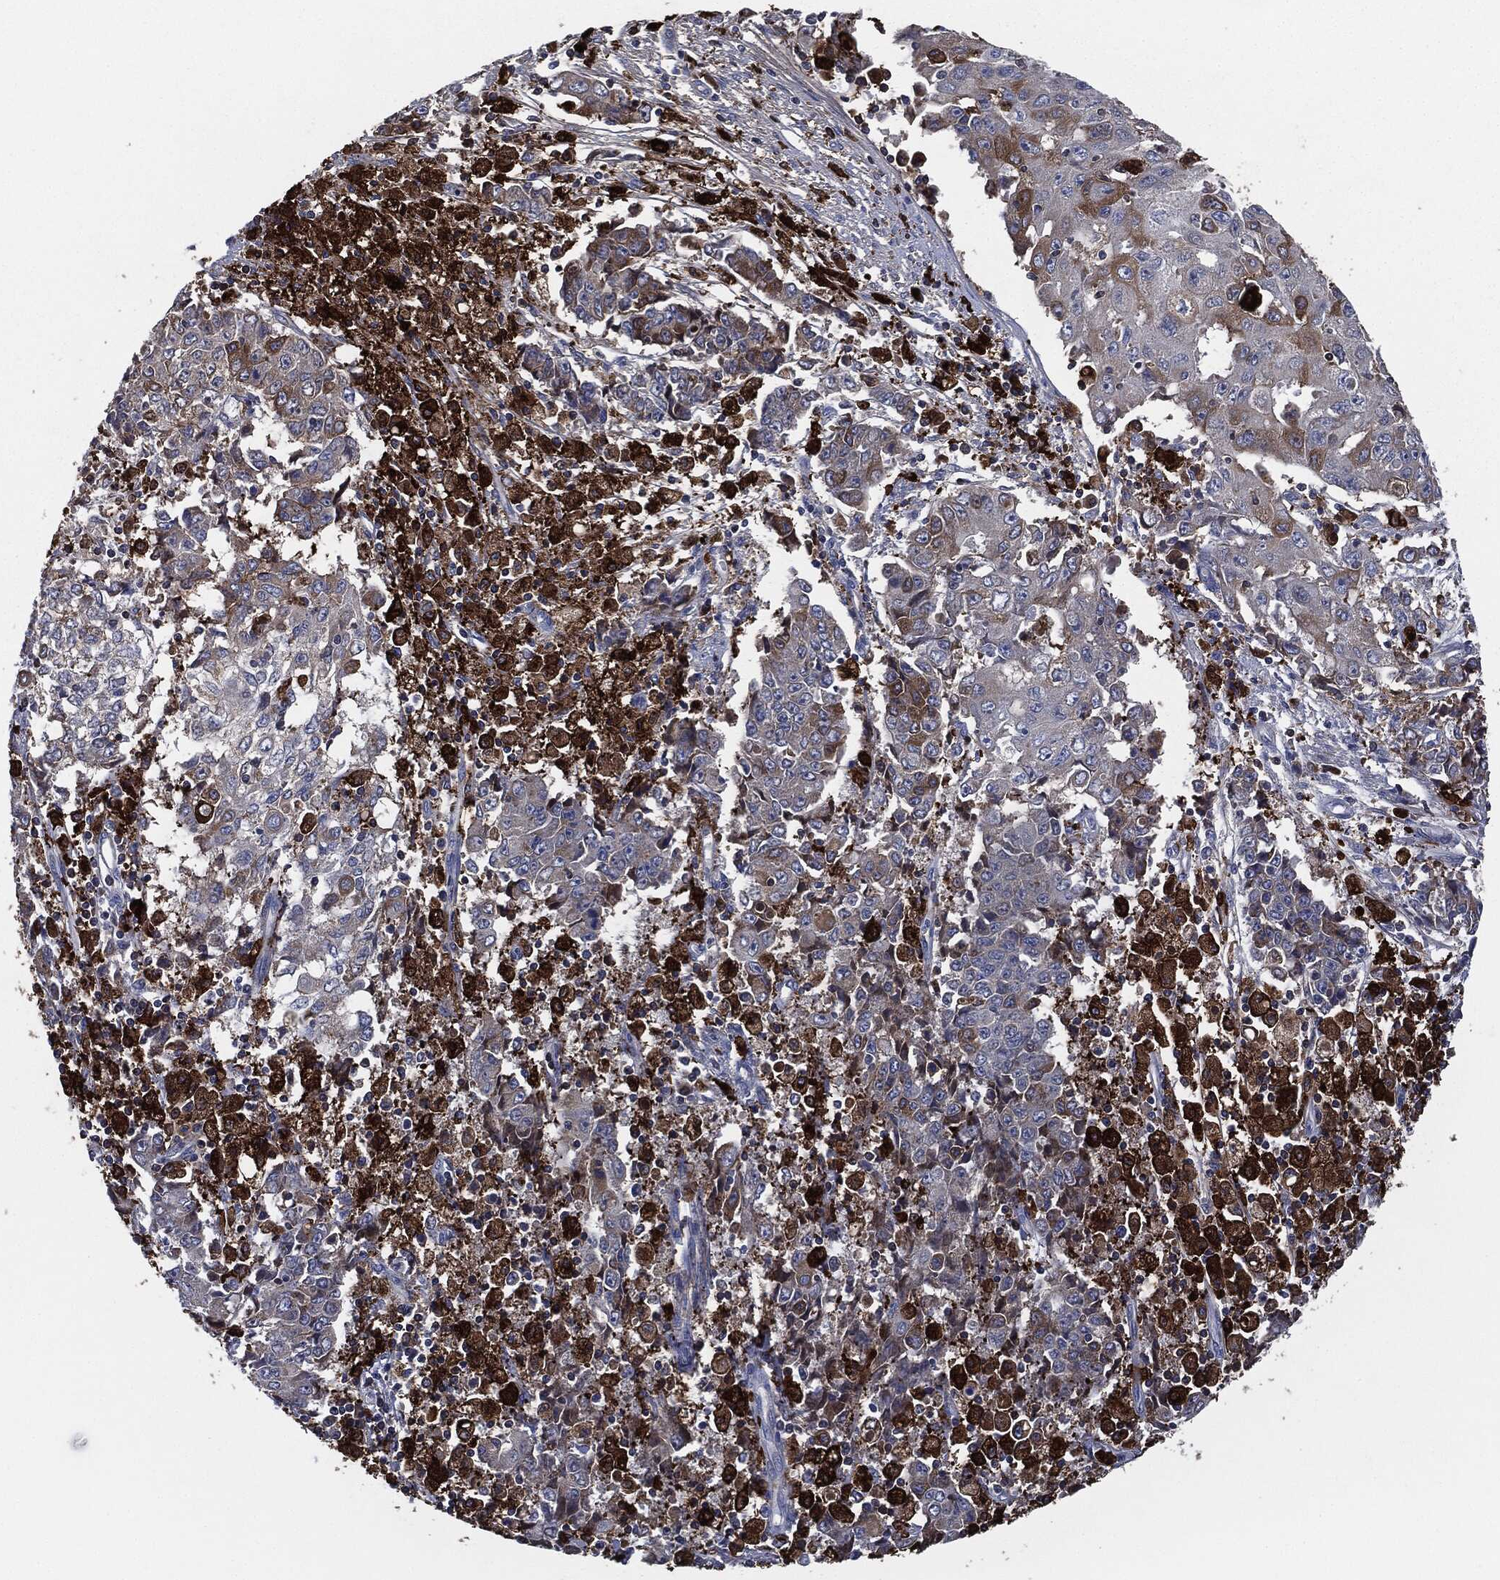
{"staining": {"intensity": "strong", "quantity": "25%-75%", "location": "cytoplasmic/membranous"}, "tissue": "ovarian cancer", "cell_type": "Tumor cells", "image_type": "cancer", "snomed": [{"axis": "morphology", "description": "Carcinoma, endometroid"}, {"axis": "topography", "description": "Ovary"}], "caption": "Endometroid carcinoma (ovarian) stained with a brown dye displays strong cytoplasmic/membranous positive positivity in about 25%-75% of tumor cells.", "gene": "TMEM11", "patient": {"sex": "female", "age": 42}}